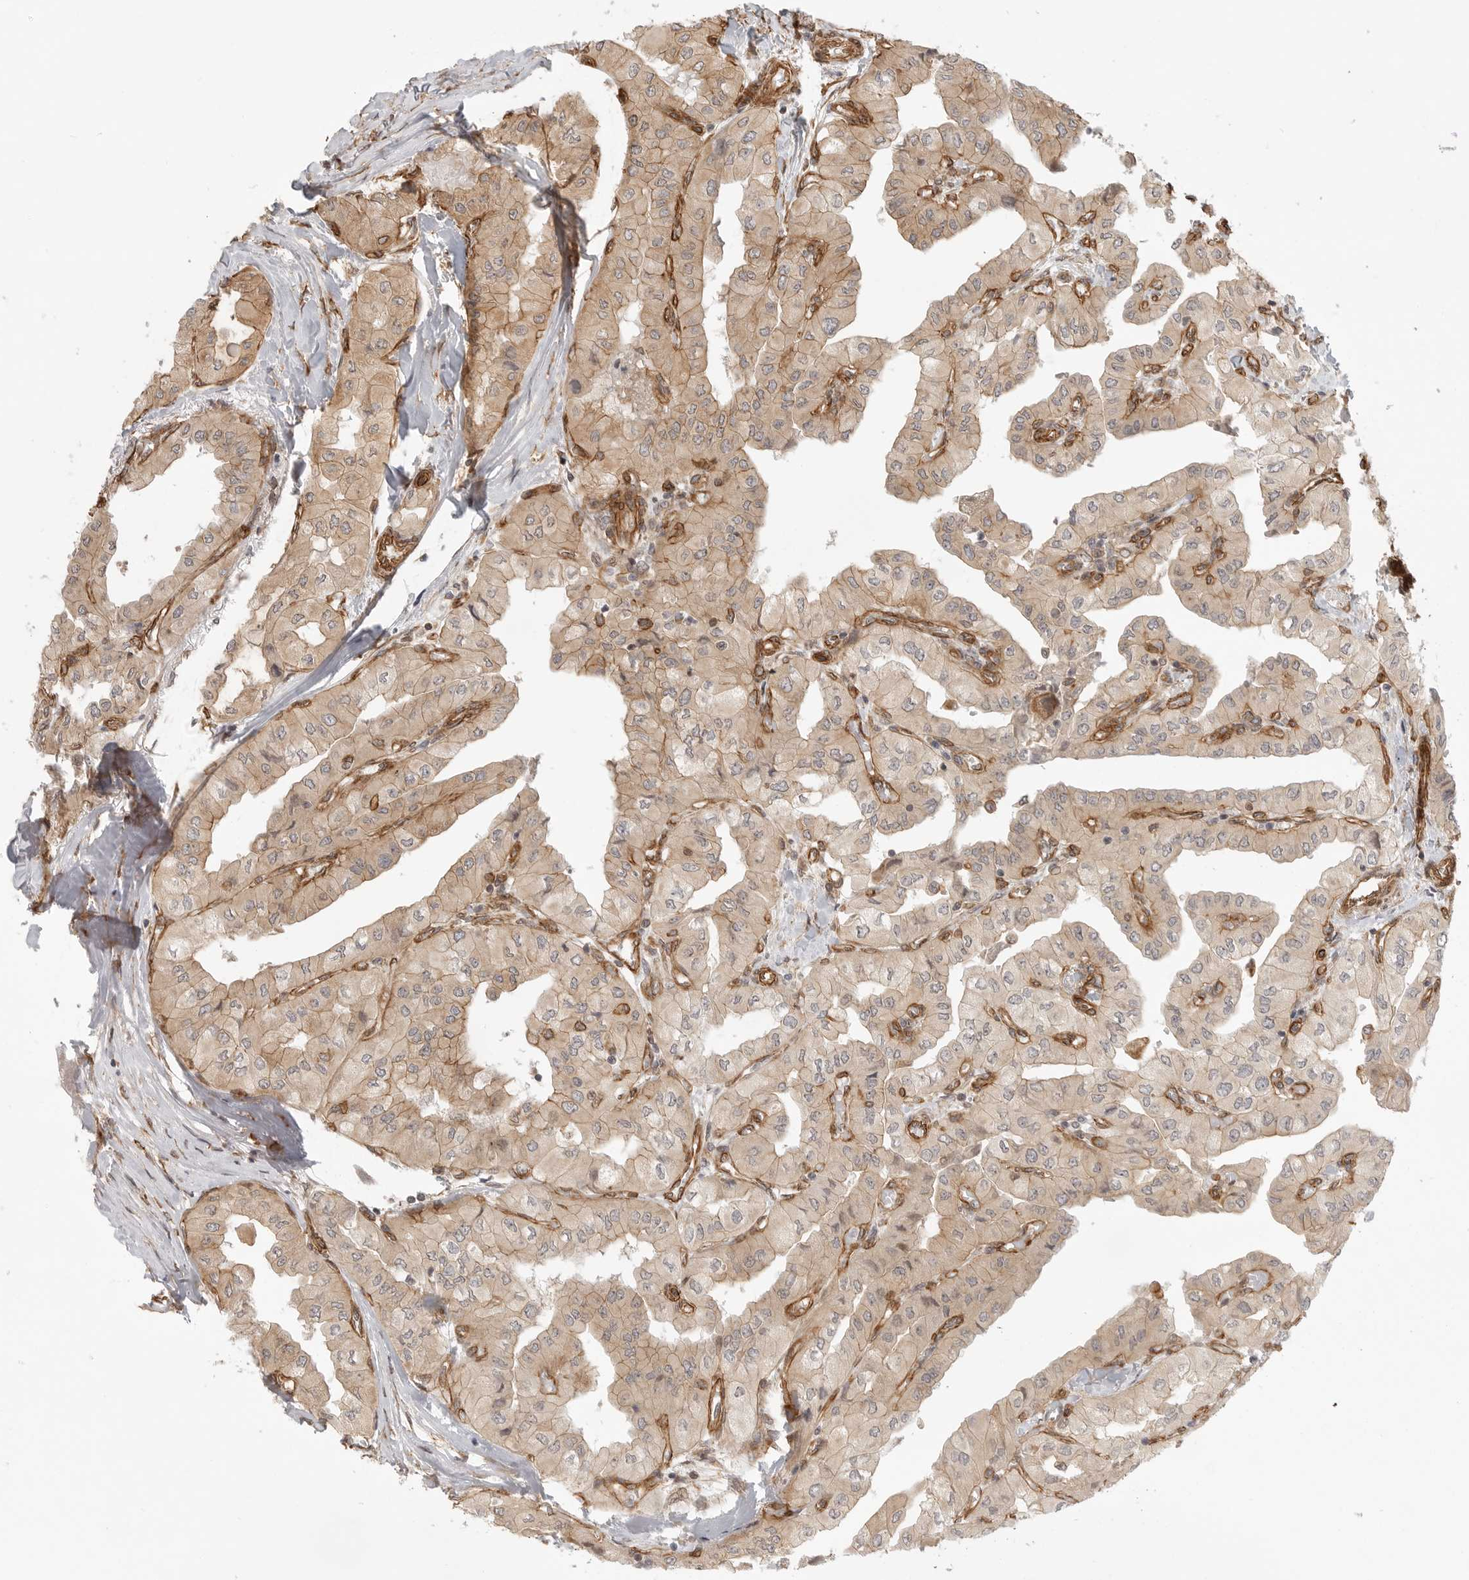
{"staining": {"intensity": "weak", "quantity": "25%-75%", "location": "cytoplasmic/membranous"}, "tissue": "thyroid cancer", "cell_type": "Tumor cells", "image_type": "cancer", "snomed": [{"axis": "morphology", "description": "Papillary adenocarcinoma, NOS"}, {"axis": "topography", "description": "Thyroid gland"}], "caption": "About 25%-75% of tumor cells in human thyroid cancer demonstrate weak cytoplasmic/membranous protein expression as visualized by brown immunohistochemical staining.", "gene": "ATOH7", "patient": {"sex": "female", "age": 59}}